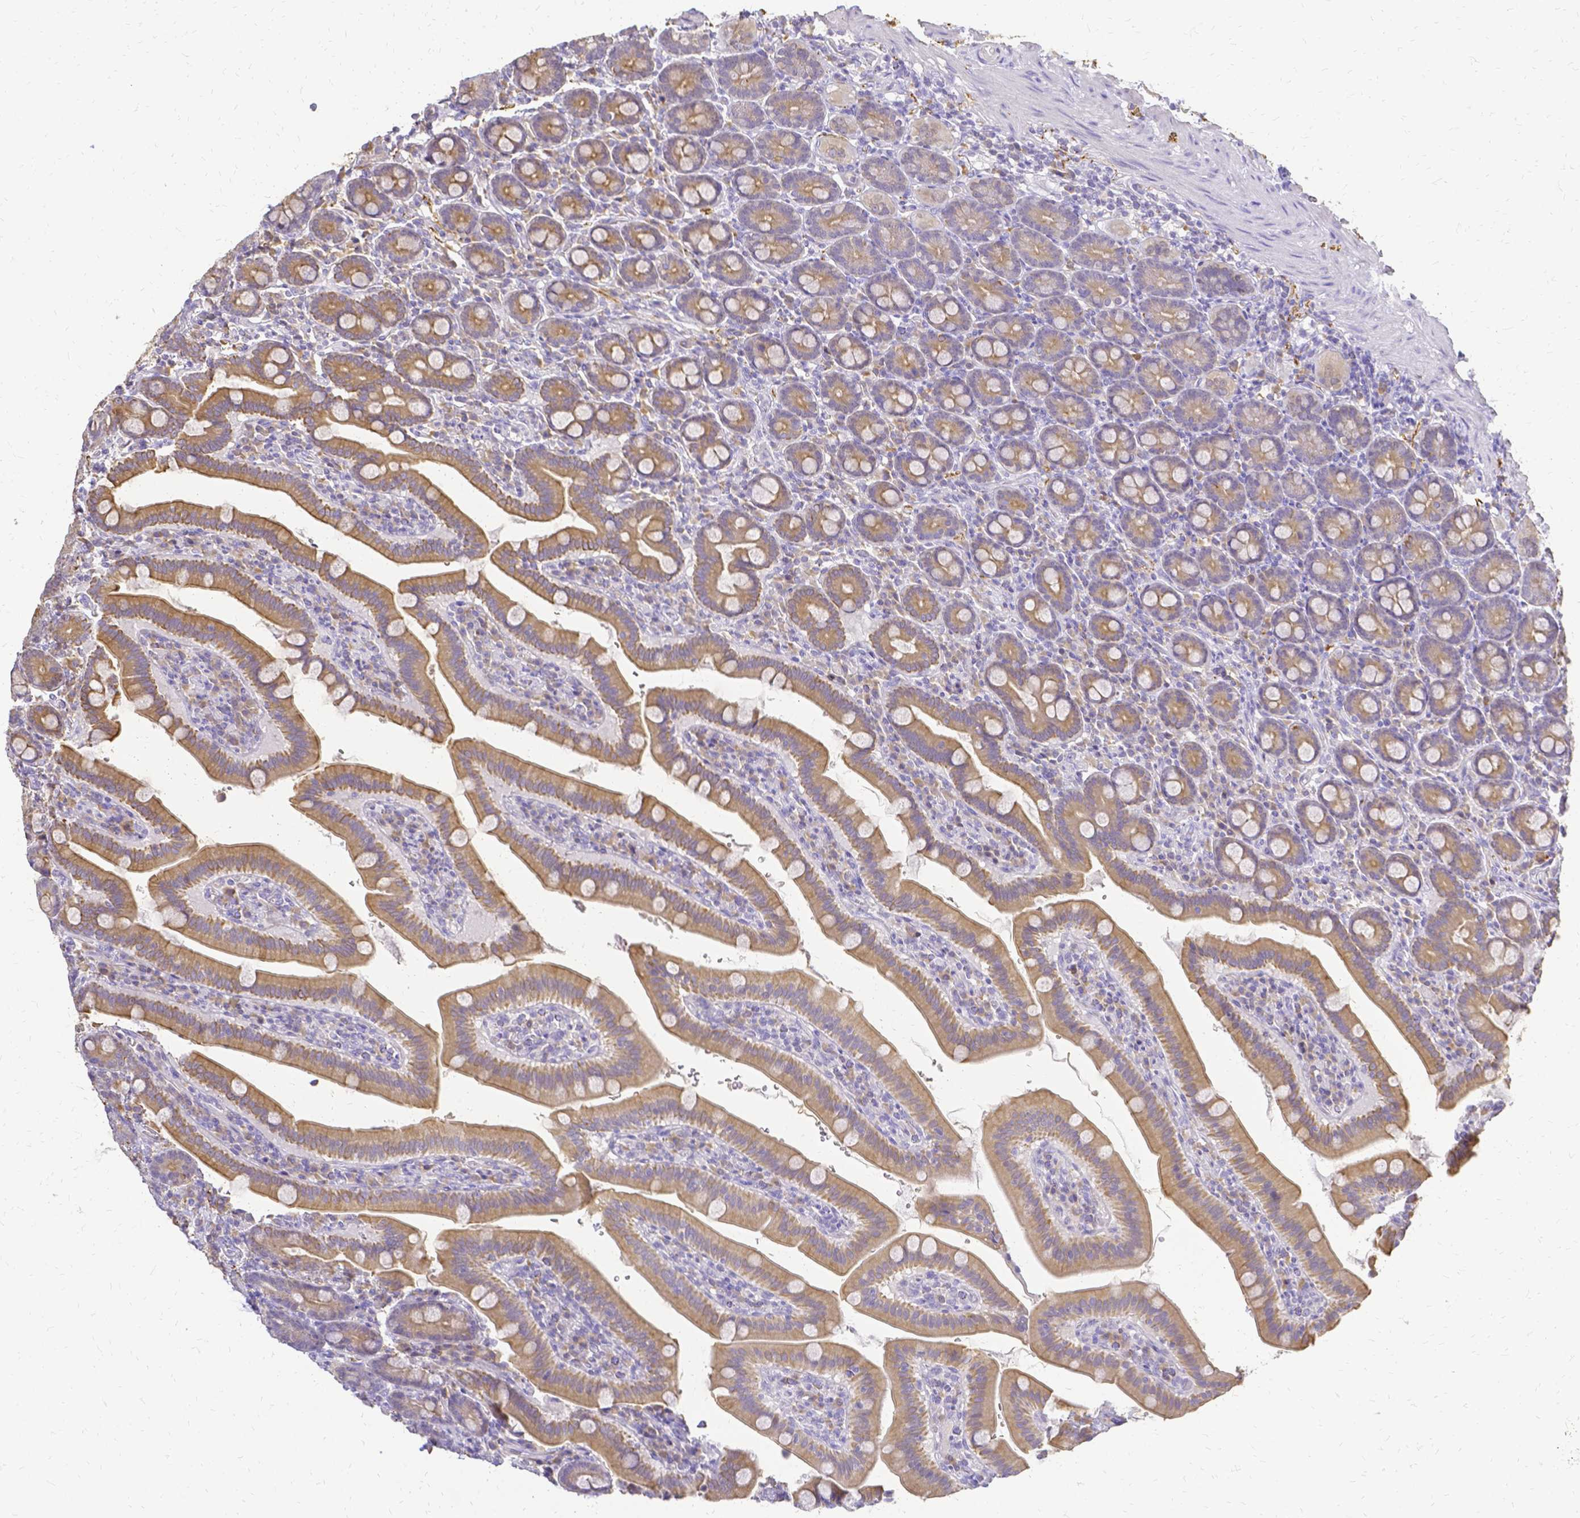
{"staining": {"intensity": "moderate", "quantity": ">75%", "location": "cytoplasmic/membranous"}, "tissue": "small intestine", "cell_type": "Glandular cells", "image_type": "normal", "snomed": [{"axis": "morphology", "description": "Normal tissue, NOS"}, {"axis": "topography", "description": "Small intestine"}], "caption": "This photomicrograph shows immunohistochemistry (IHC) staining of benign human small intestine, with medium moderate cytoplasmic/membranous expression in approximately >75% of glandular cells.", "gene": "CIB1", "patient": {"sex": "male", "age": 26}}